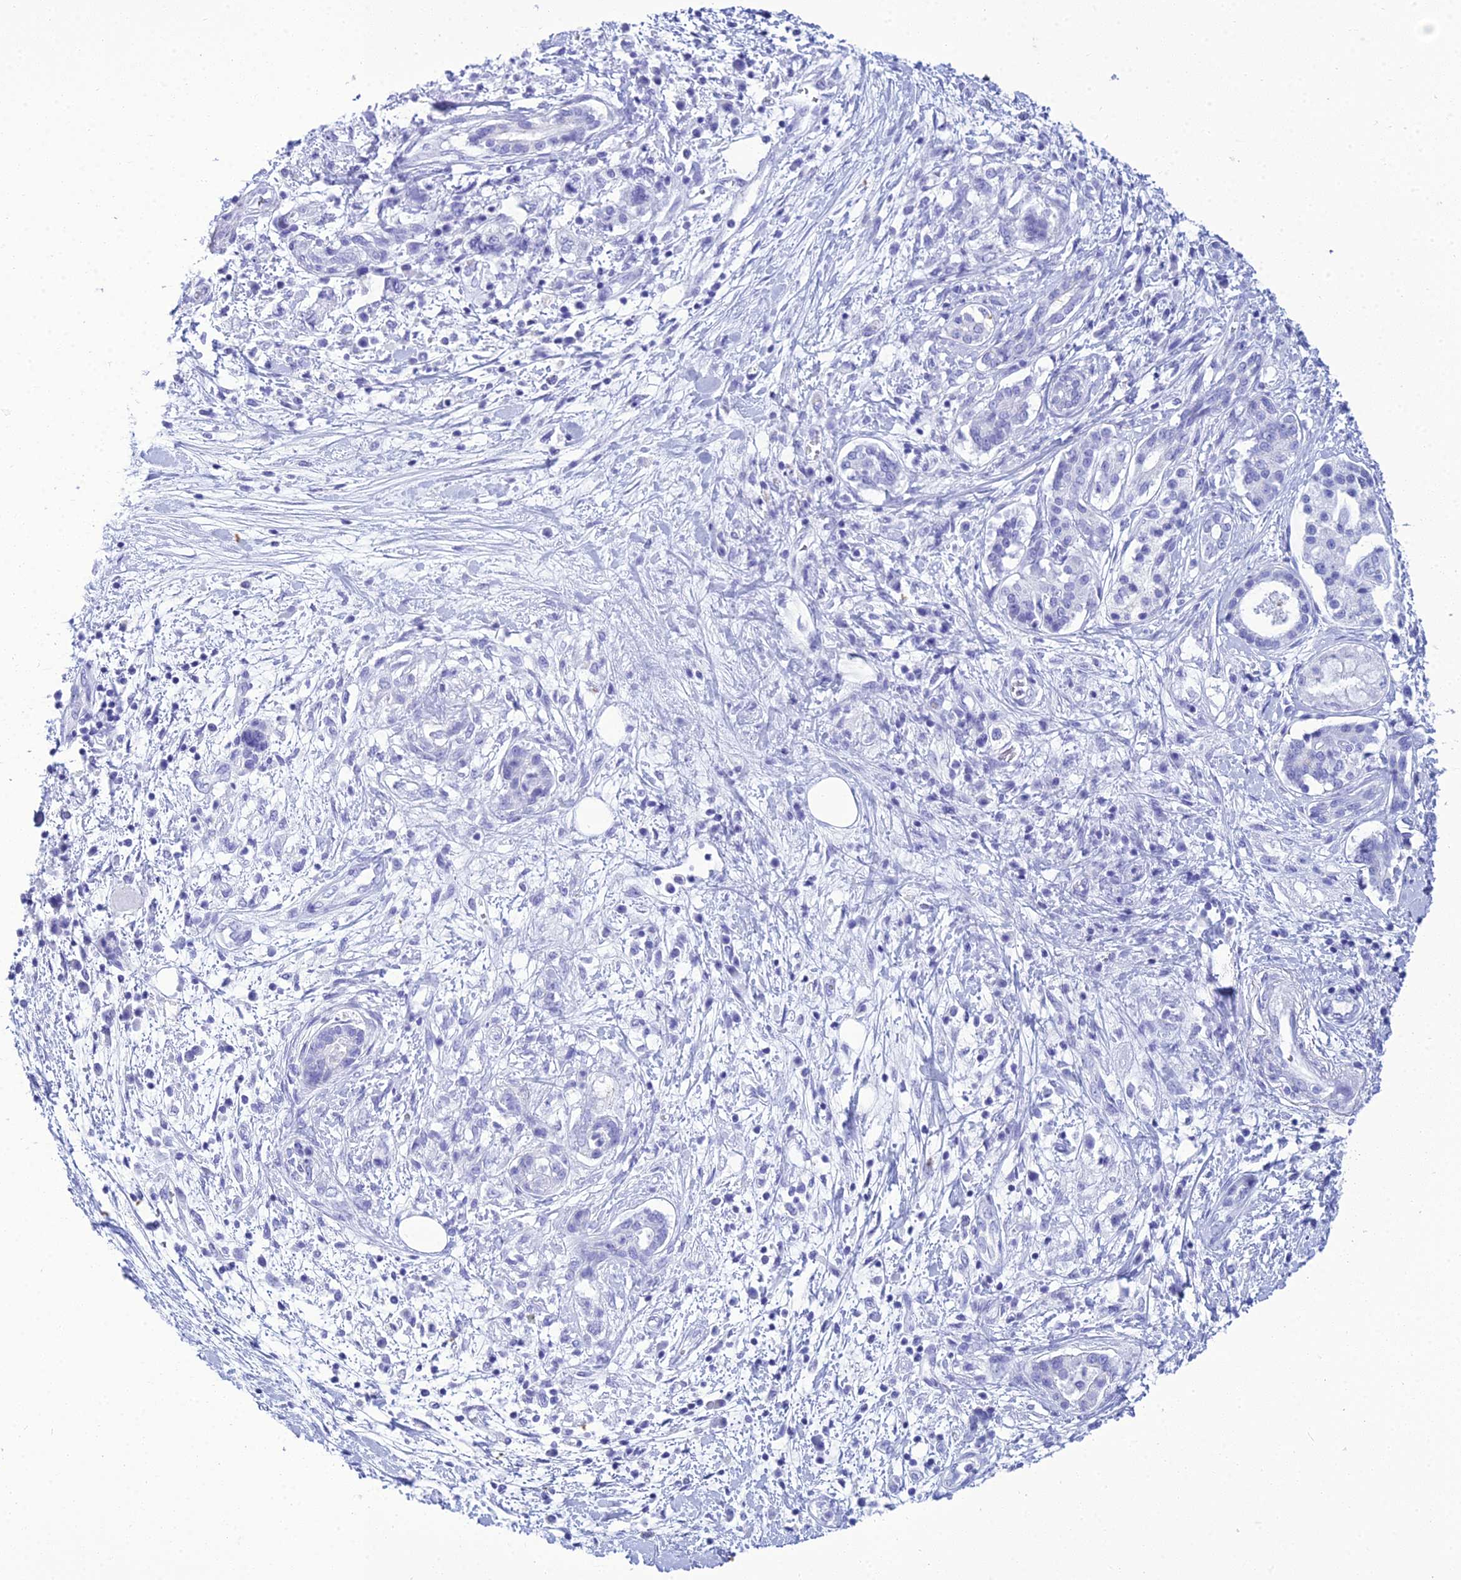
{"staining": {"intensity": "negative", "quantity": "none", "location": "none"}, "tissue": "pancreatic cancer", "cell_type": "Tumor cells", "image_type": "cancer", "snomed": [{"axis": "morphology", "description": "Adenocarcinoma, NOS"}, {"axis": "topography", "description": "Pancreas"}], "caption": "This is an immunohistochemistry (IHC) micrograph of human pancreatic adenocarcinoma. There is no positivity in tumor cells.", "gene": "ZNF442", "patient": {"sex": "female", "age": 73}}